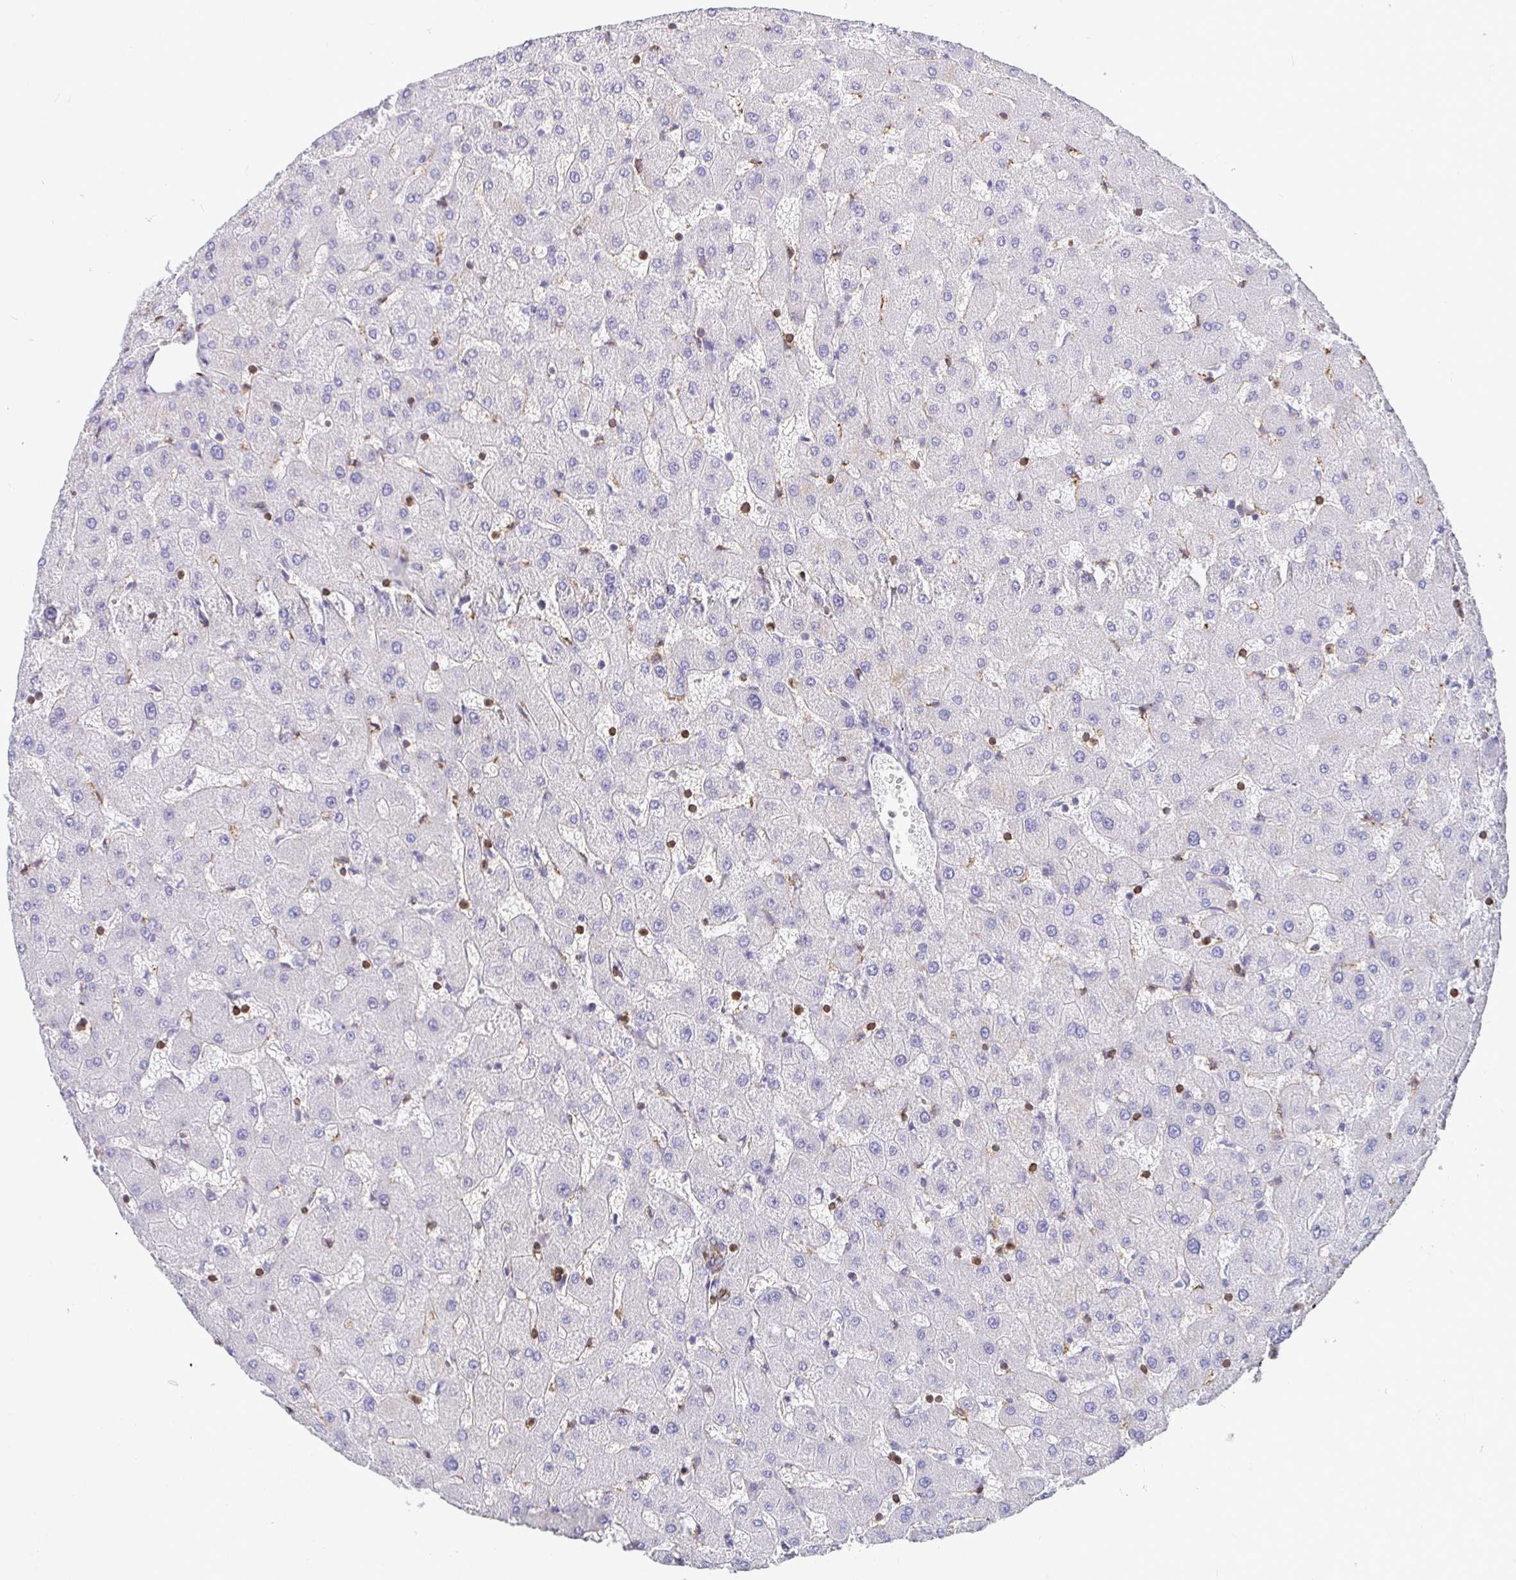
{"staining": {"intensity": "moderate", "quantity": ">75%", "location": "cytoplasmic/membranous"}, "tissue": "liver", "cell_type": "Cholangiocytes", "image_type": "normal", "snomed": [{"axis": "morphology", "description": "Normal tissue, NOS"}, {"axis": "topography", "description": "Liver"}], "caption": "Liver stained with DAB (3,3'-diaminobenzidine) IHC reveals medium levels of moderate cytoplasmic/membranous positivity in approximately >75% of cholangiocytes. (DAB (3,3'-diaminobenzidine) IHC, brown staining for protein, blue staining for nuclei).", "gene": "TP53I11", "patient": {"sex": "female", "age": 63}}